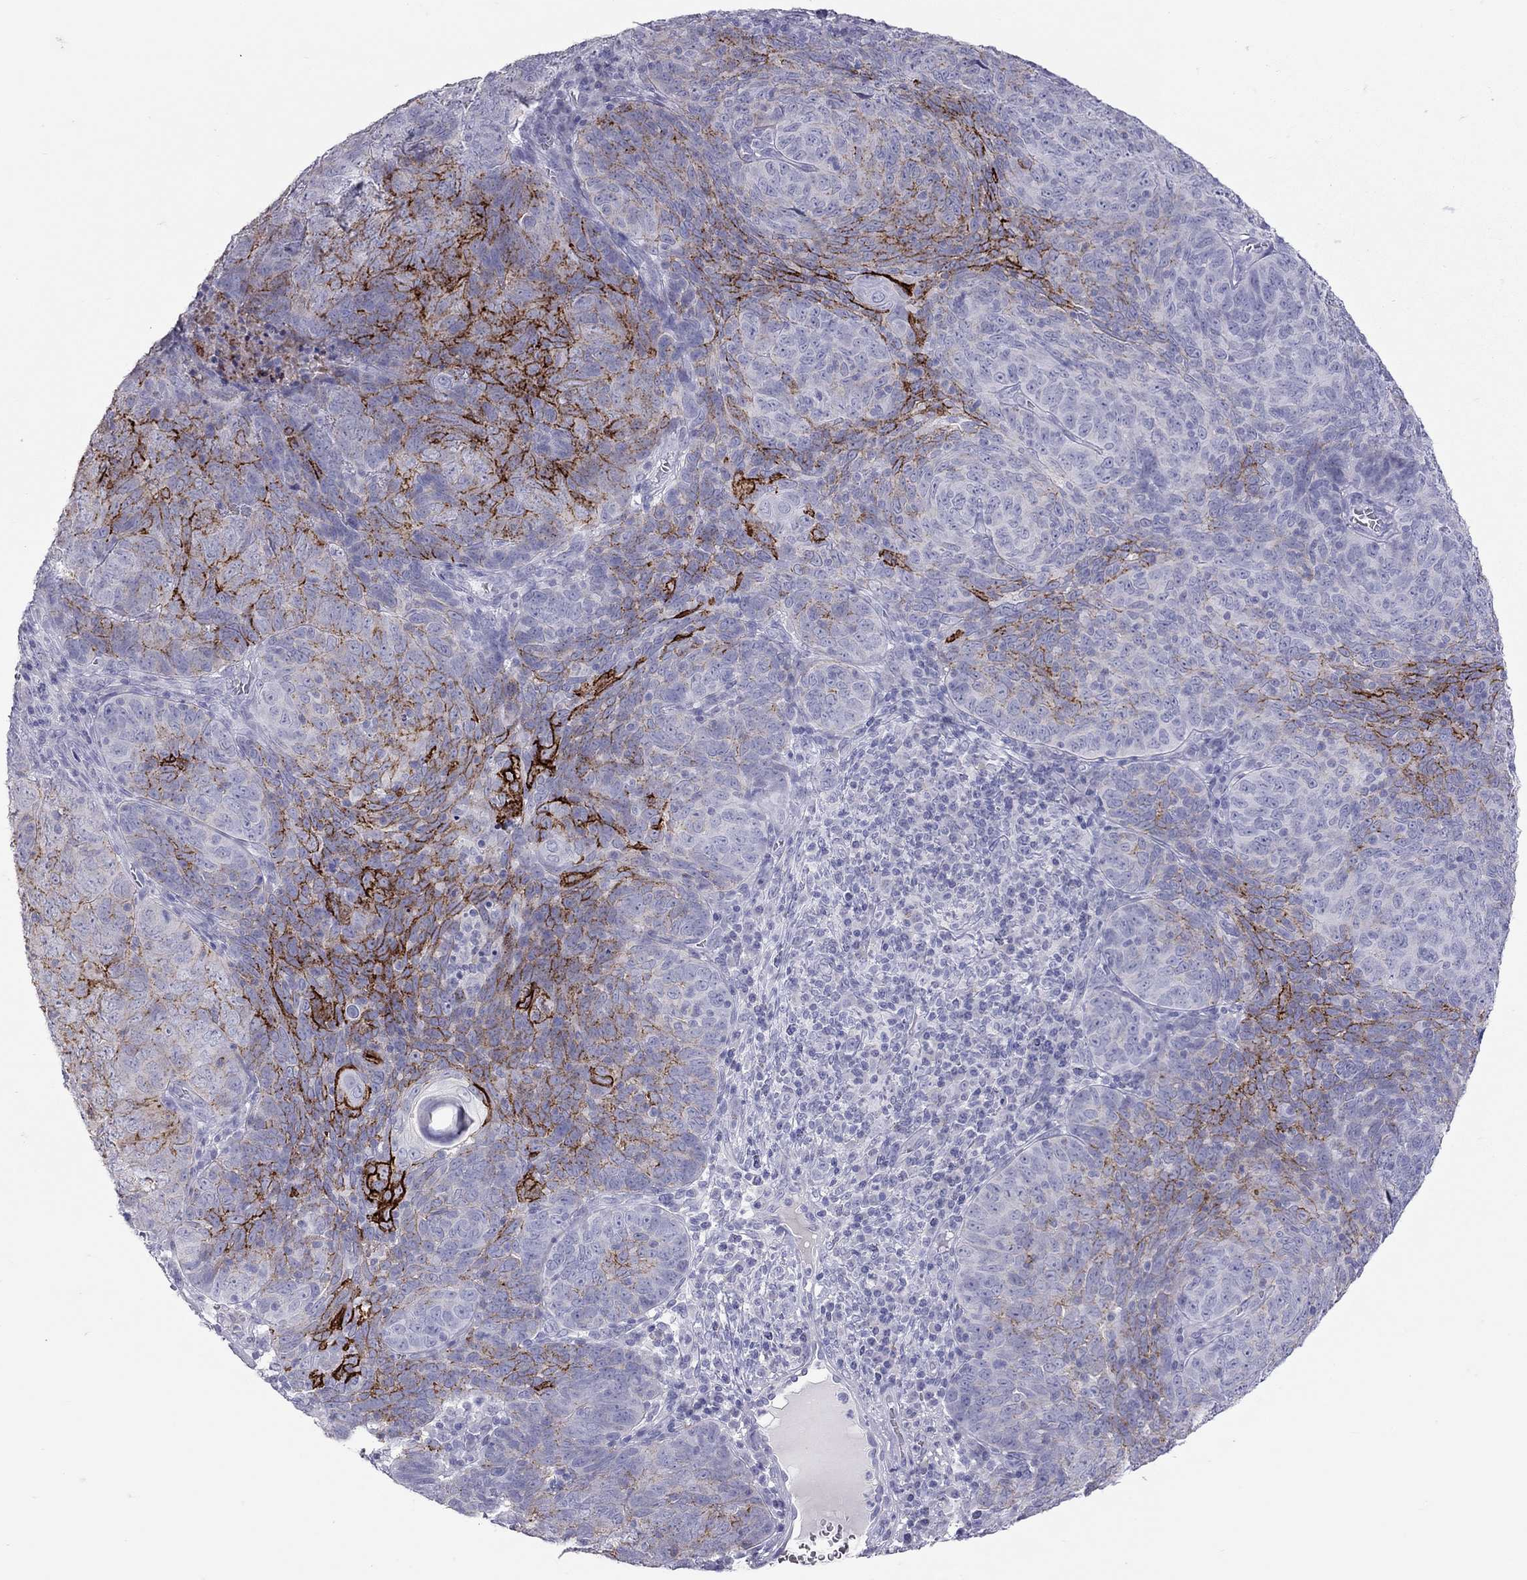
{"staining": {"intensity": "strong", "quantity": "<25%", "location": "cytoplasmic/membranous"}, "tissue": "skin cancer", "cell_type": "Tumor cells", "image_type": "cancer", "snomed": [{"axis": "morphology", "description": "Squamous cell carcinoma, NOS"}, {"axis": "topography", "description": "Skin"}, {"axis": "topography", "description": "Anal"}], "caption": "Protein staining by immunohistochemistry (IHC) exhibits strong cytoplasmic/membranous expression in approximately <25% of tumor cells in skin squamous cell carcinoma. Immunohistochemistry stains the protein in brown and the nuclei are stained blue.", "gene": "MUC16", "patient": {"sex": "female", "age": 51}}